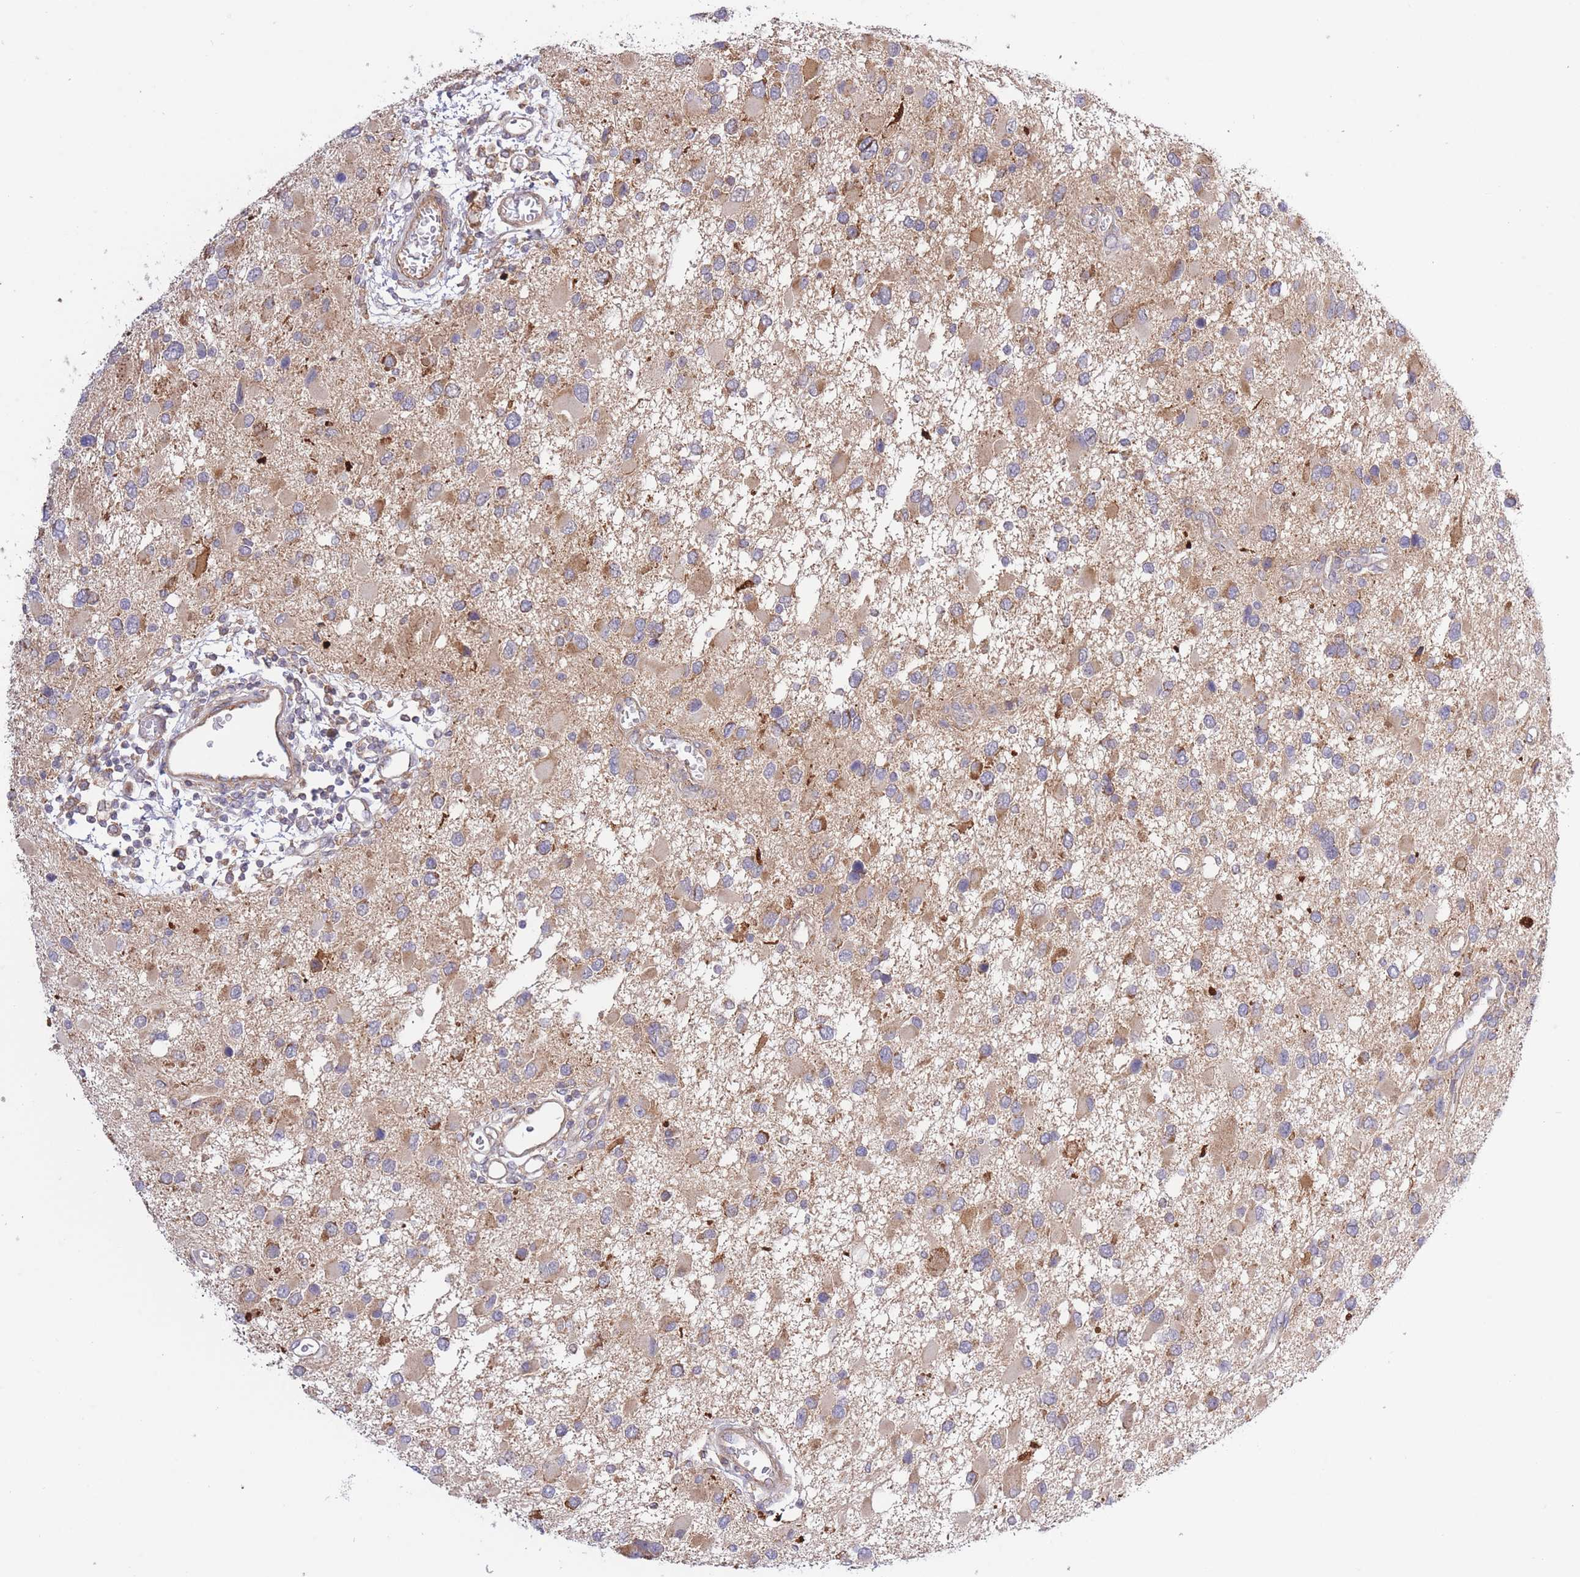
{"staining": {"intensity": "weak", "quantity": ">75%", "location": "cytoplasmic/membranous"}, "tissue": "glioma", "cell_type": "Tumor cells", "image_type": "cancer", "snomed": [{"axis": "morphology", "description": "Glioma, malignant, High grade"}, {"axis": "topography", "description": "Brain"}], "caption": "Protein analysis of malignant high-grade glioma tissue reveals weak cytoplasmic/membranous positivity in approximately >75% of tumor cells.", "gene": "ATP13A2", "patient": {"sex": "male", "age": 53}}